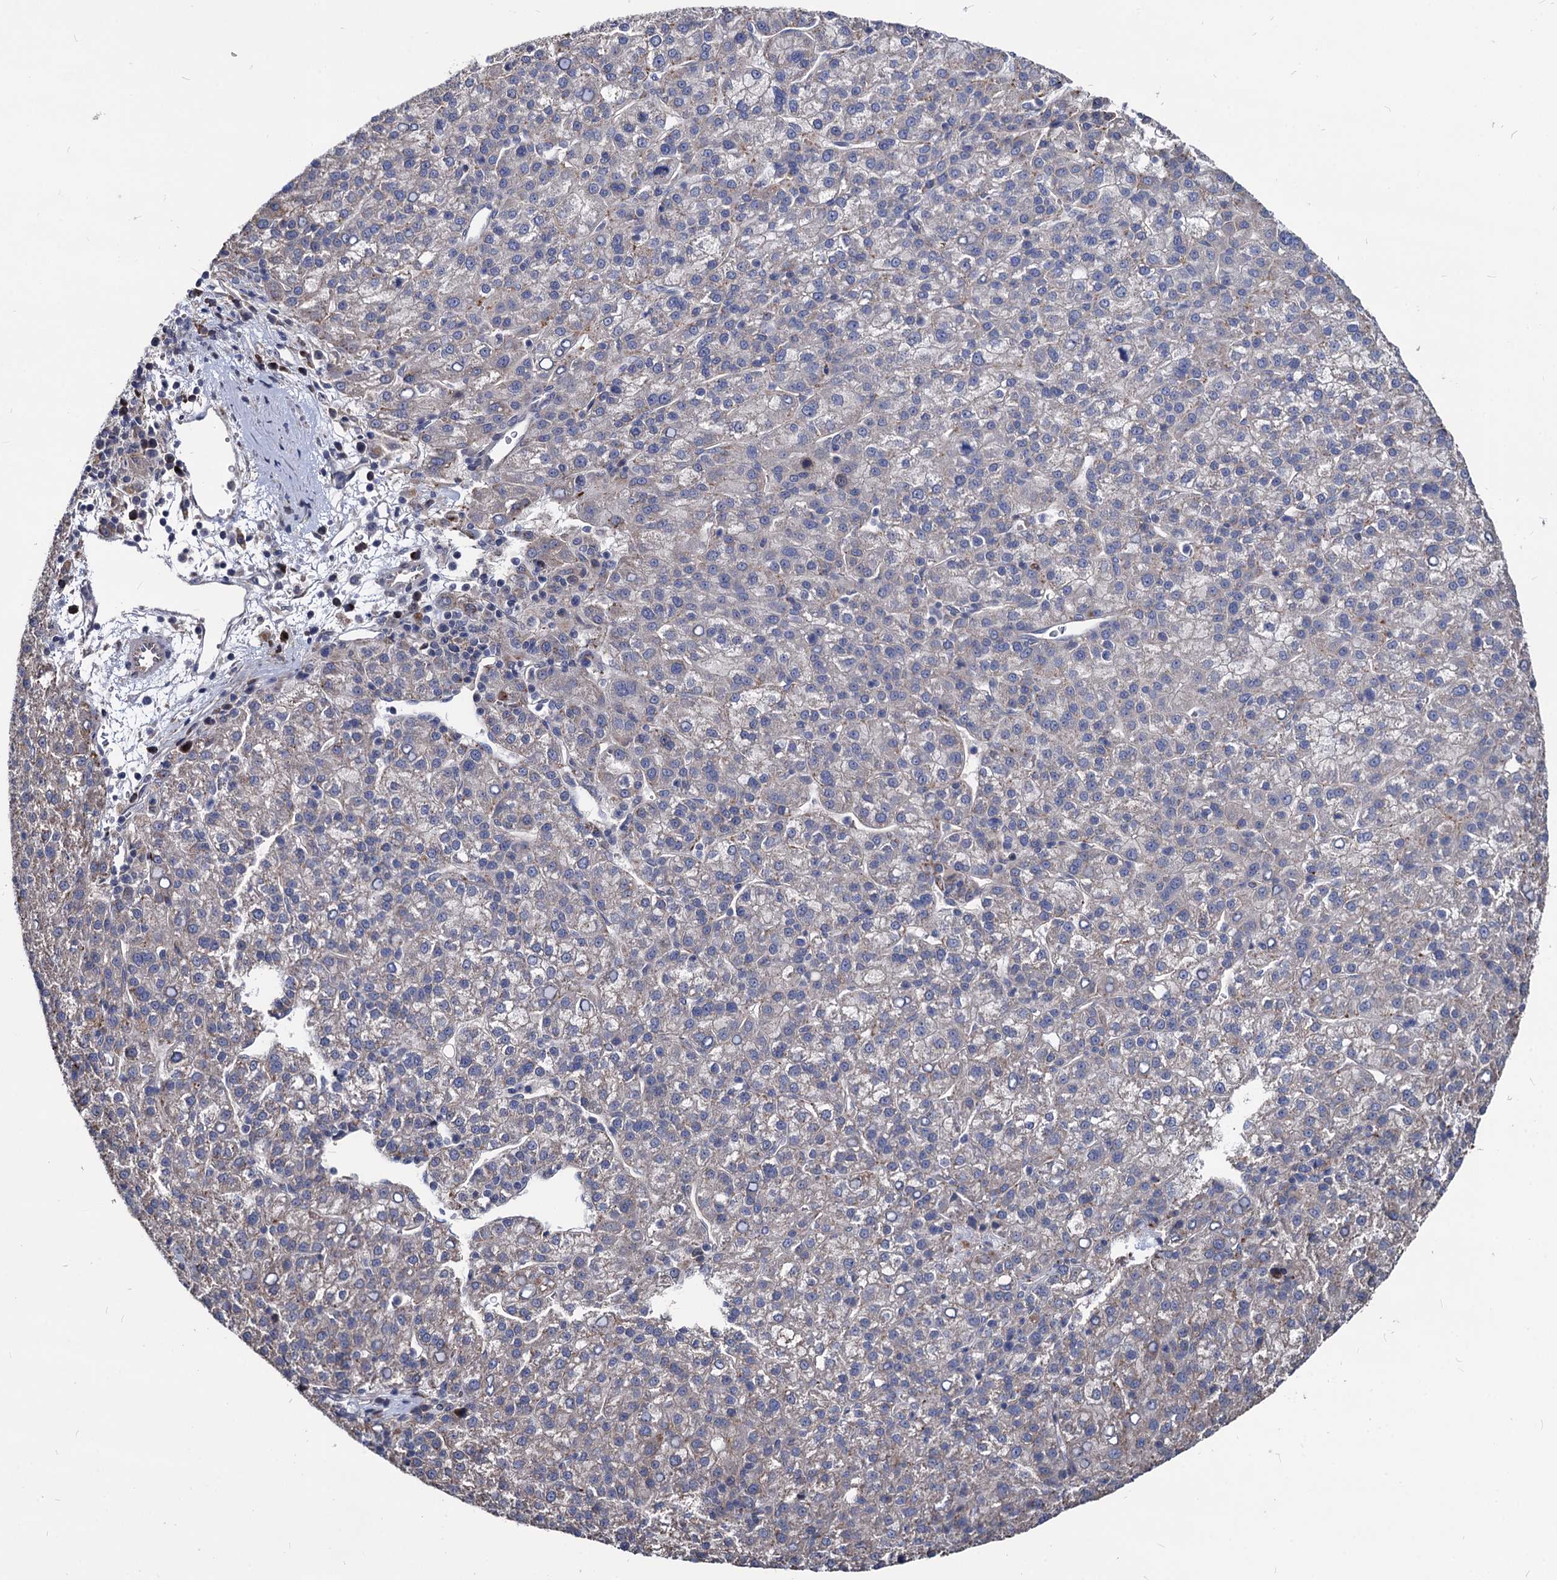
{"staining": {"intensity": "negative", "quantity": "none", "location": "none"}, "tissue": "liver cancer", "cell_type": "Tumor cells", "image_type": "cancer", "snomed": [{"axis": "morphology", "description": "Carcinoma, Hepatocellular, NOS"}, {"axis": "topography", "description": "Liver"}], "caption": "IHC of liver cancer shows no expression in tumor cells.", "gene": "SMAGP", "patient": {"sex": "female", "age": 58}}